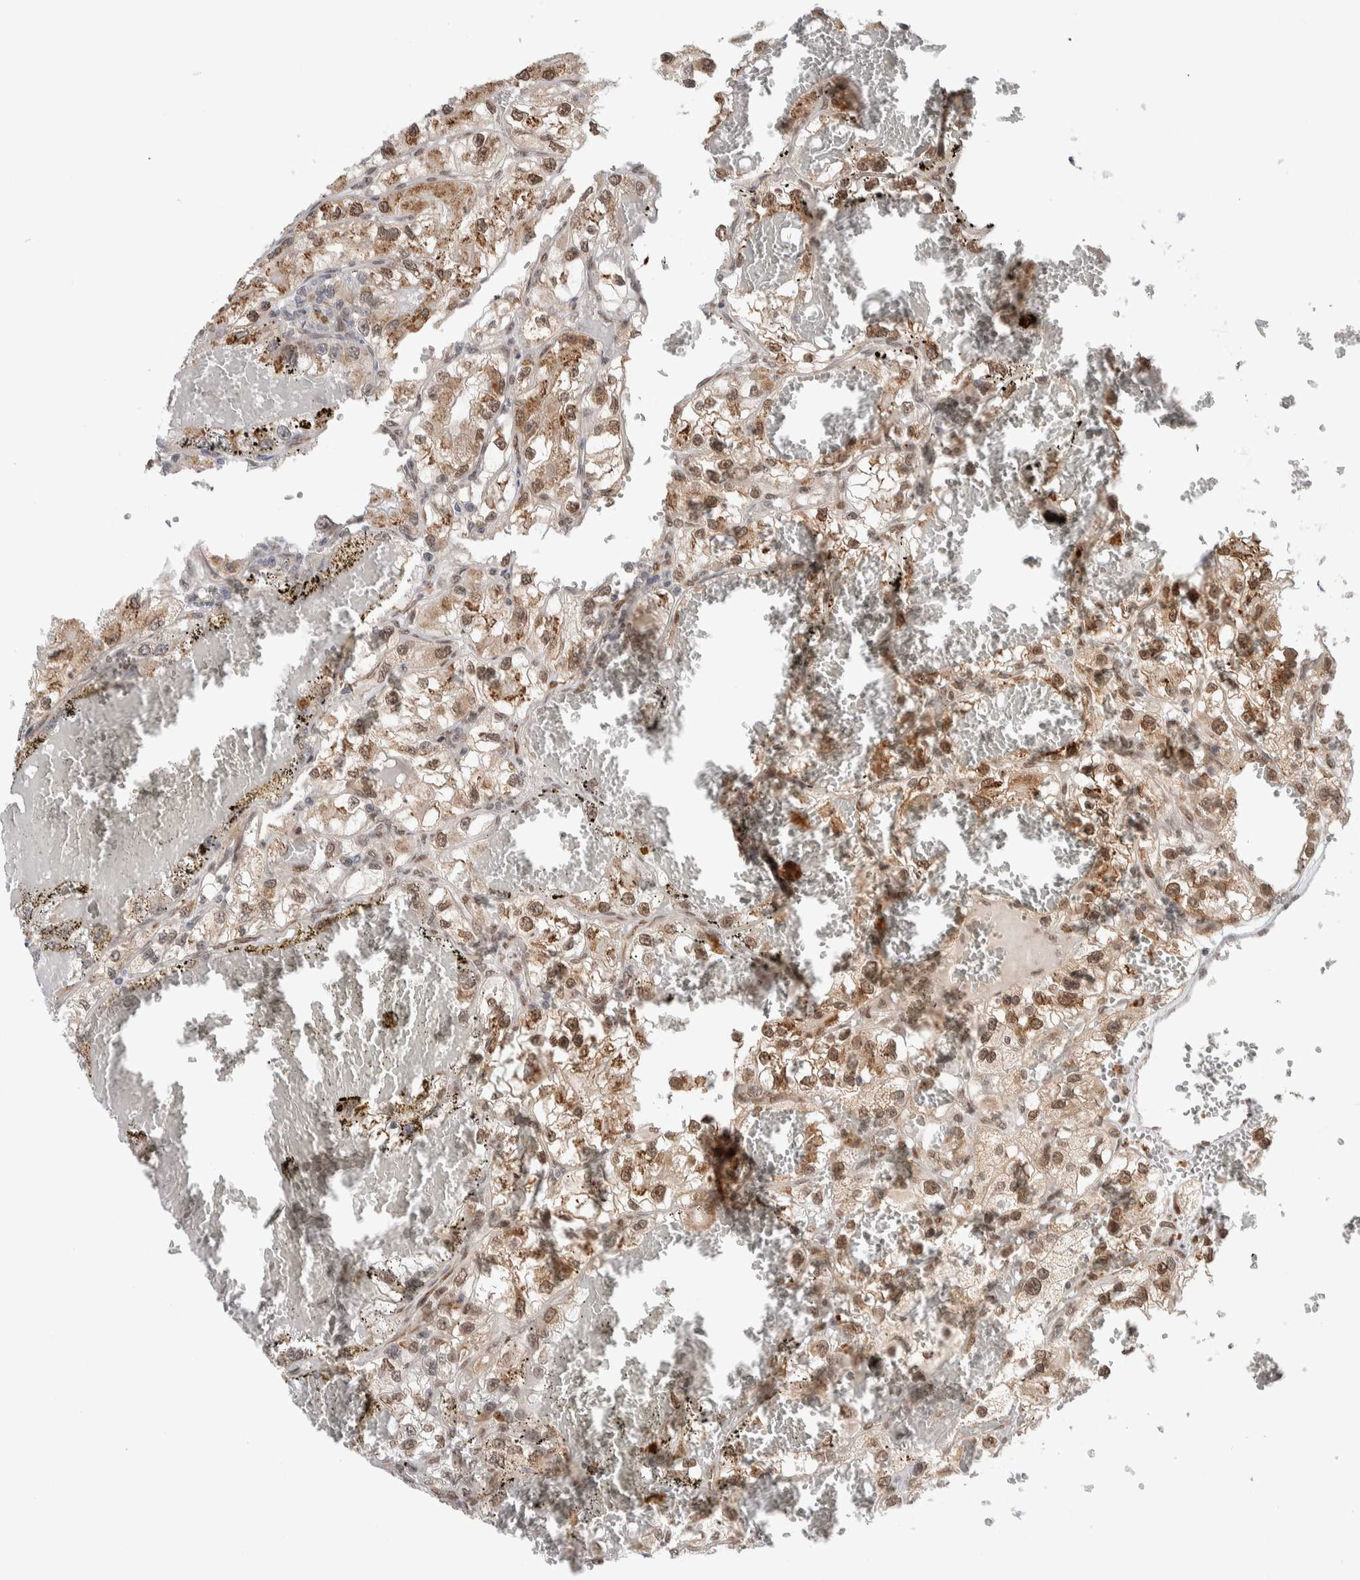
{"staining": {"intensity": "moderate", "quantity": ">75%", "location": "cytoplasmic/membranous,nuclear"}, "tissue": "renal cancer", "cell_type": "Tumor cells", "image_type": "cancer", "snomed": [{"axis": "morphology", "description": "Adenocarcinoma, NOS"}, {"axis": "topography", "description": "Kidney"}], "caption": "Tumor cells demonstrate medium levels of moderate cytoplasmic/membranous and nuclear expression in about >75% of cells in renal cancer (adenocarcinoma).", "gene": "TNRC18", "patient": {"sex": "female", "age": 57}}